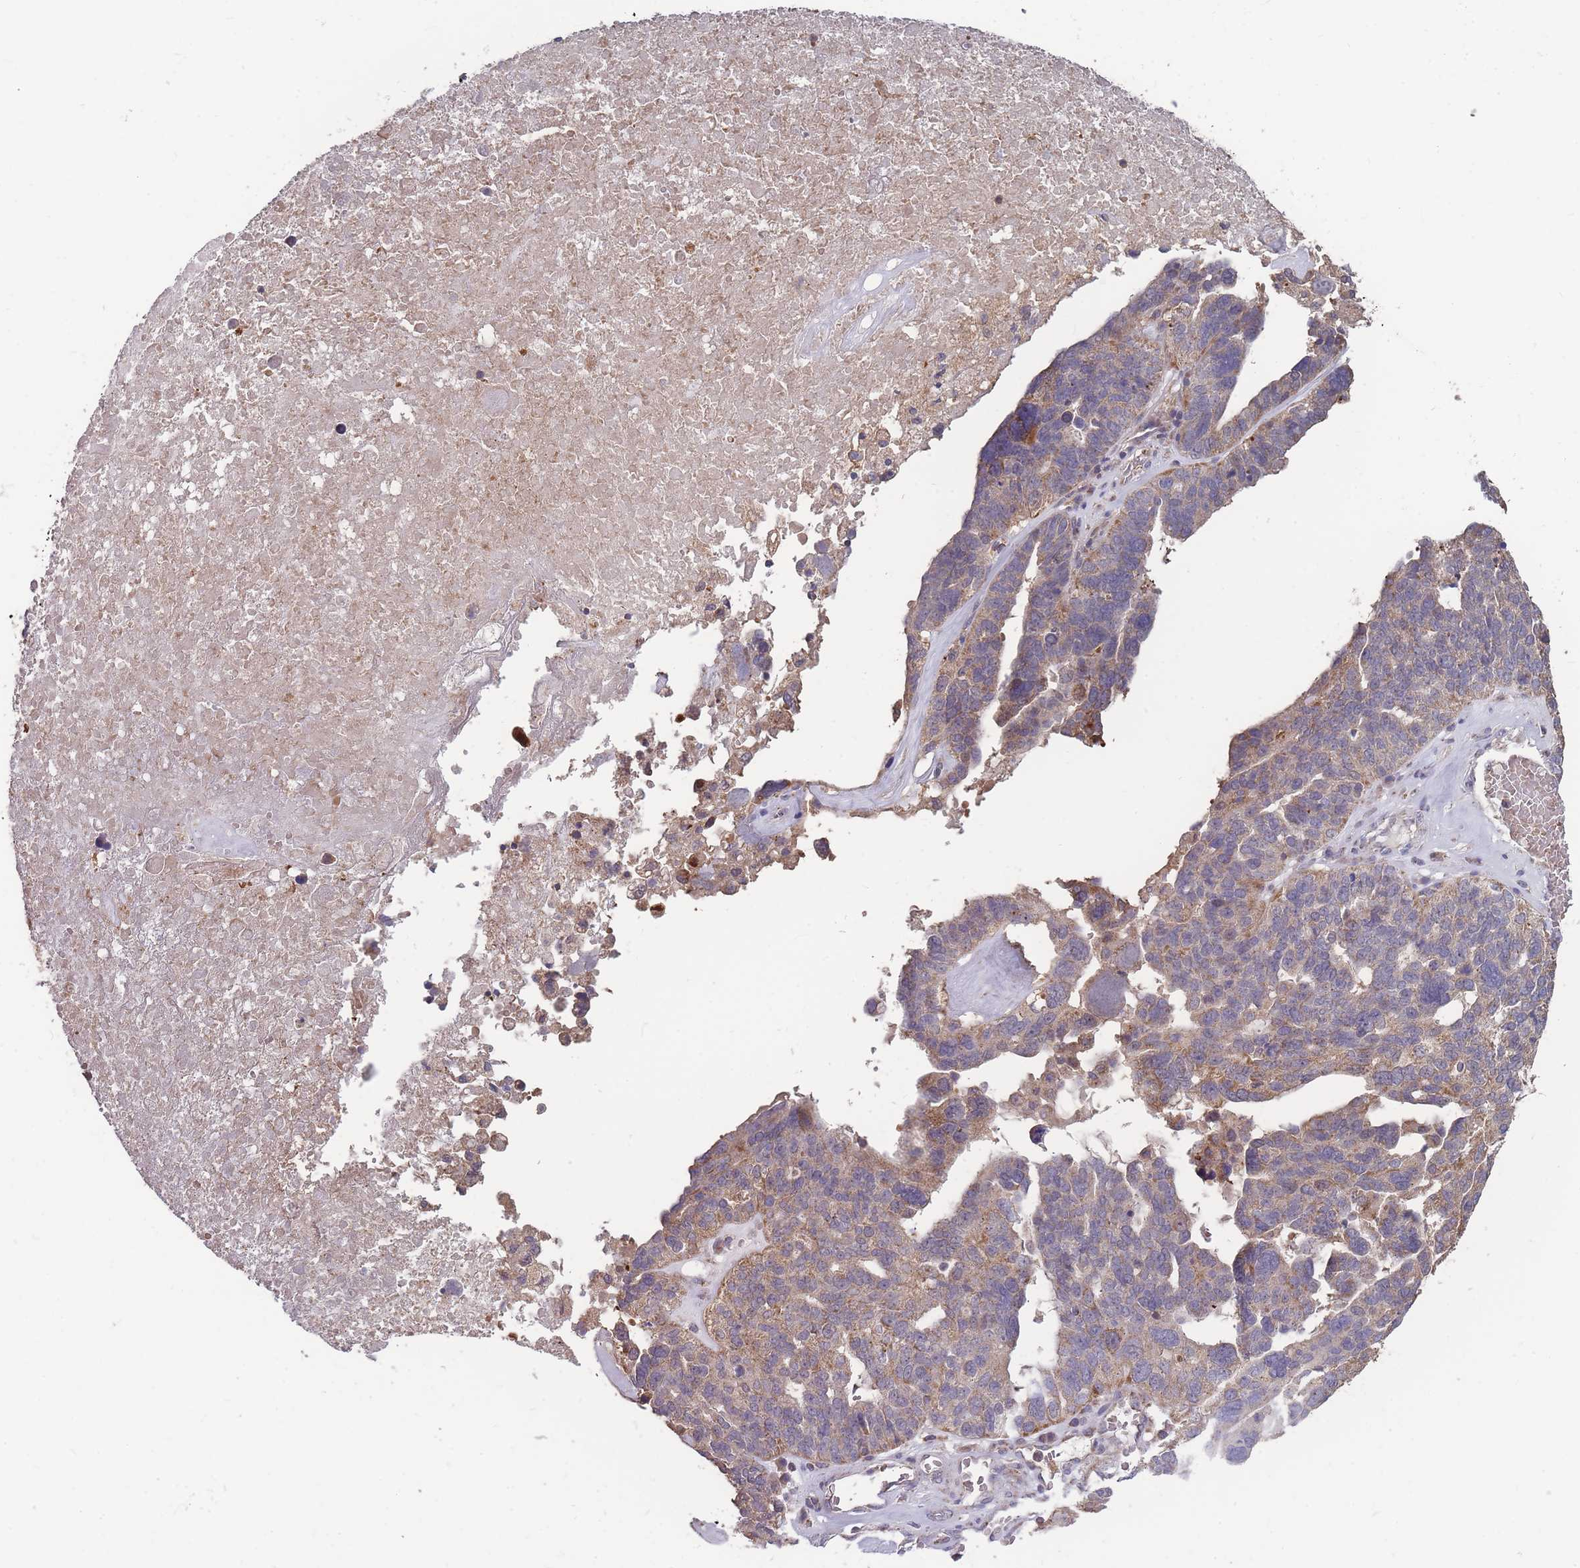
{"staining": {"intensity": "weak", "quantity": "25%-75%", "location": "cytoplasmic/membranous"}, "tissue": "ovarian cancer", "cell_type": "Tumor cells", "image_type": "cancer", "snomed": [{"axis": "morphology", "description": "Cystadenocarcinoma, serous, NOS"}, {"axis": "topography", "description": "Ovary"}], "caption": "Immunohistochemical staining of human serous cystadenocarcinoma (ovarian) exhibits low levels of weak cytoplasmic/membranous protein staining in approximately 25%-75% of tumor cells. (DAB = brown stain, brightfield microscopy at high magnification).", "gene": "SLC35B4", "patient": {"sex": "female", "age": 59}}